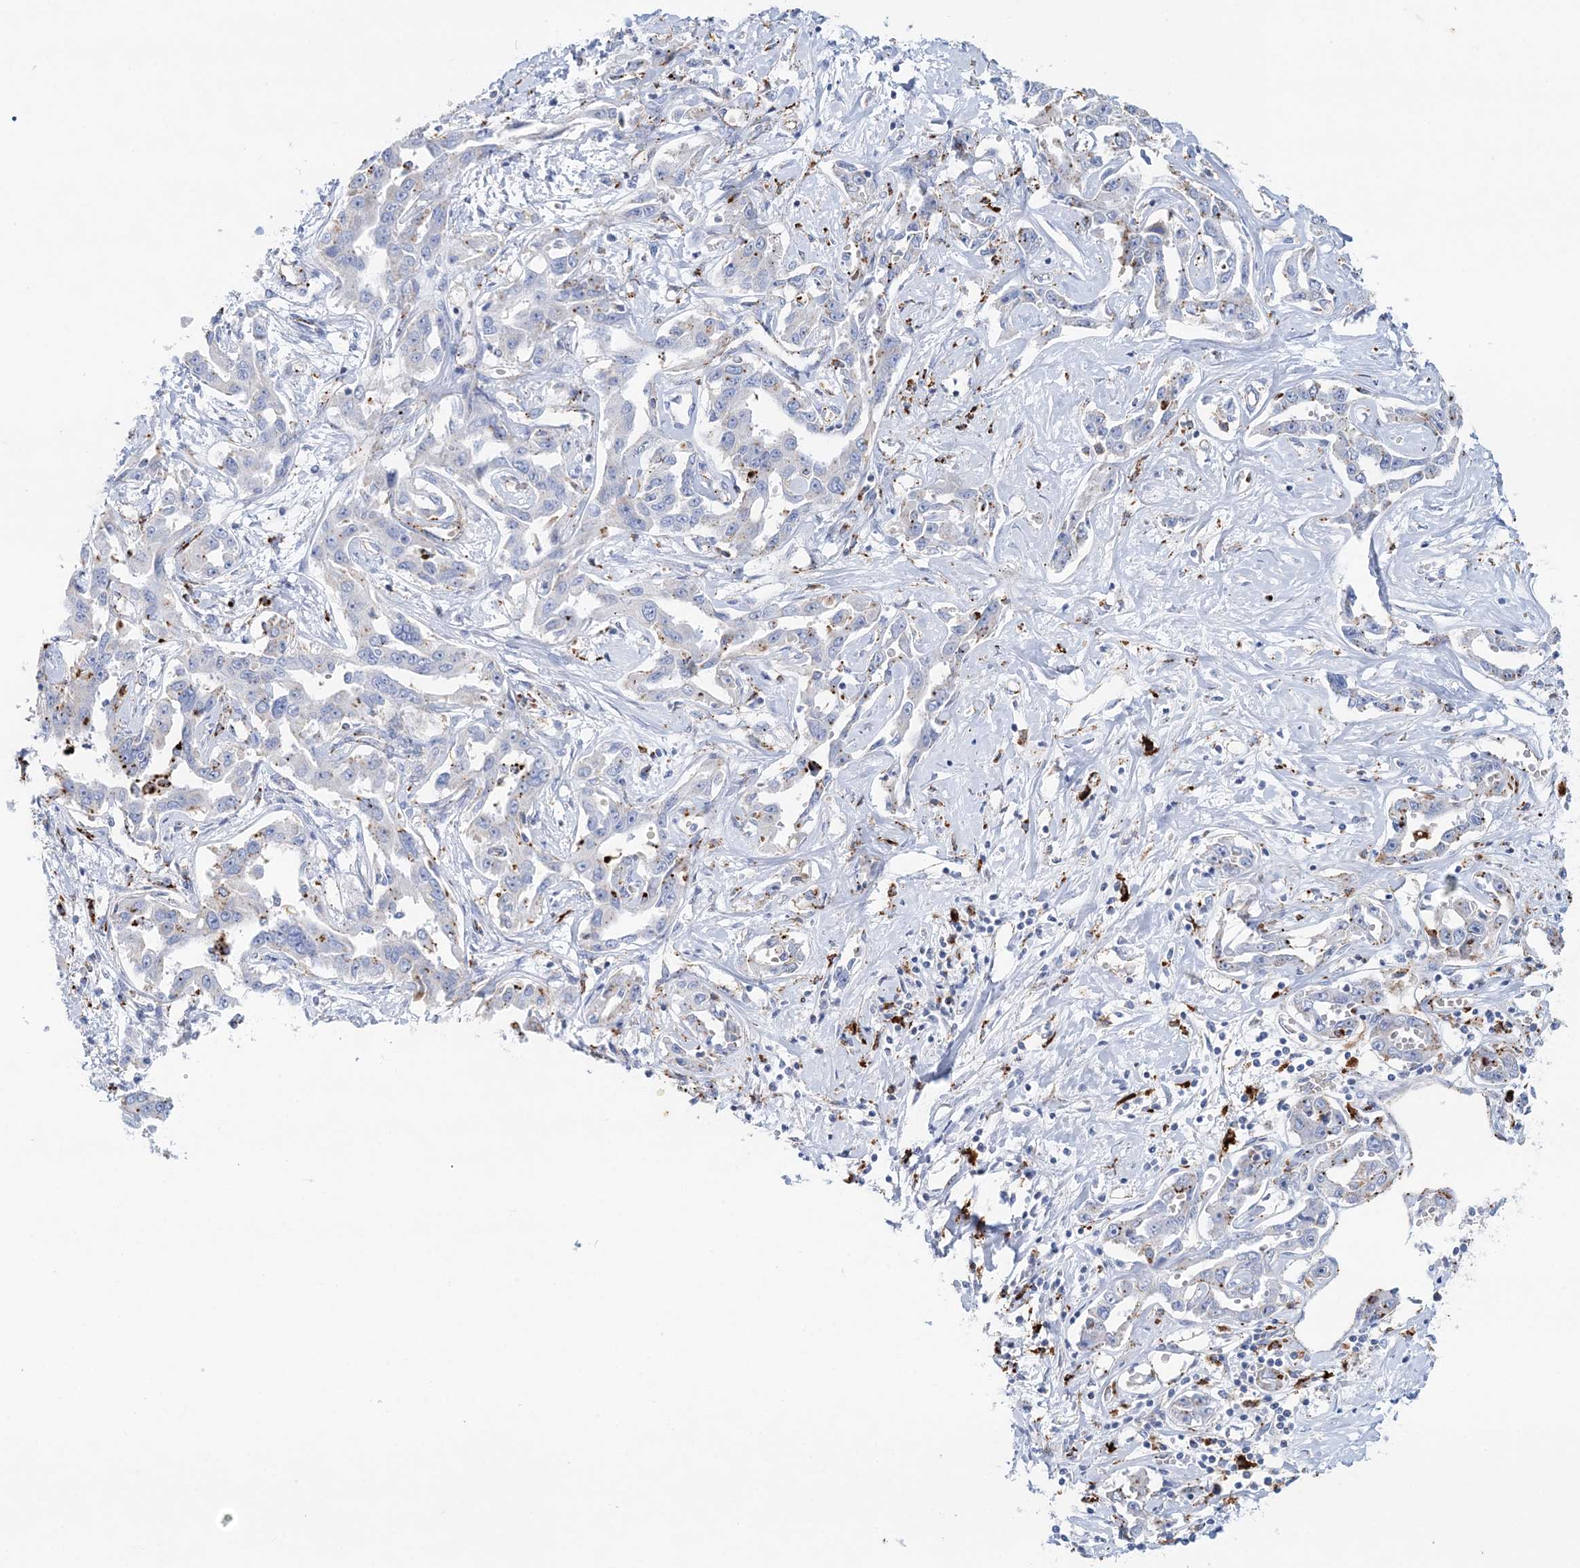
{"staining": {"intensity": "moderate", "quantity": "<25%", "location": "cytoplasmic/membranous"}, "tissue": "liver cancer", "cell_type": "Tumor cells", "image_type": "cancer", "snomed": [{"axis": "morphology", "description": "Cholangiocarcinoma"}, {"axis": "topography", "description": "Liver"}], "caption": "A photomicrograph of human cholangiocarcinoma (liver) stained for a protein demonstrates moderate cytoplasmic/membranous brown staining in tumor cells.", "gene": "TPP1", "patient": {"sex": "male", "age": 59}}